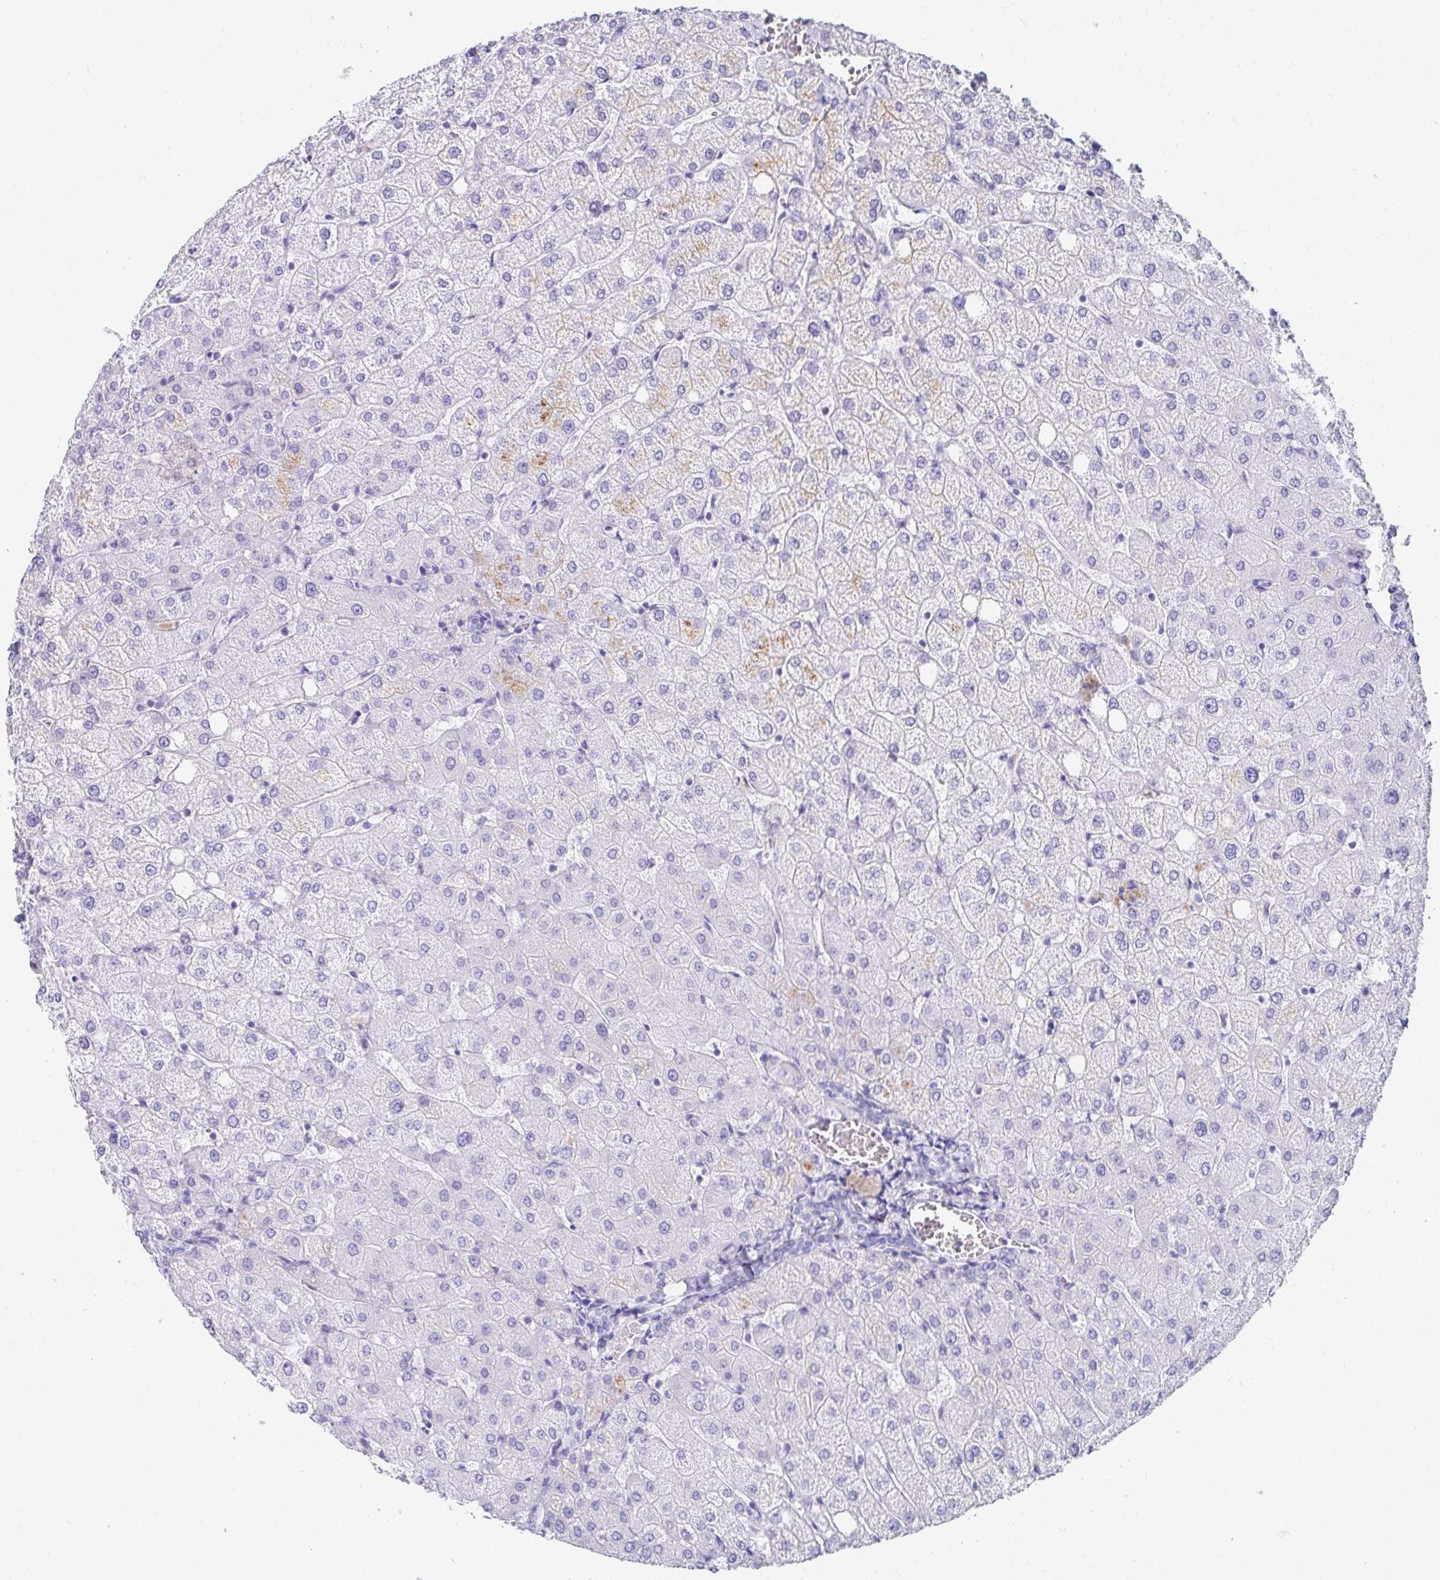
{"staining": {"intensity": "negative", "quantity": "none", "location": "none"}, "tissue": "liver", "cell_type": "Cholangiocytes", "image_type": "normal", "snomed": [{"axis": "morphology", "description": "Normal tissue, NOS"}, {"axis": "topography", "description": "Liver"}], "caption": "DAB (3,3'-diaminobenzidine) immunohistochemical staining of unremarkable human liver displays no significant positivity in cholangiocytes.", "gene": "DPEP3", "patient": {"sex": "female", "age": 54}}